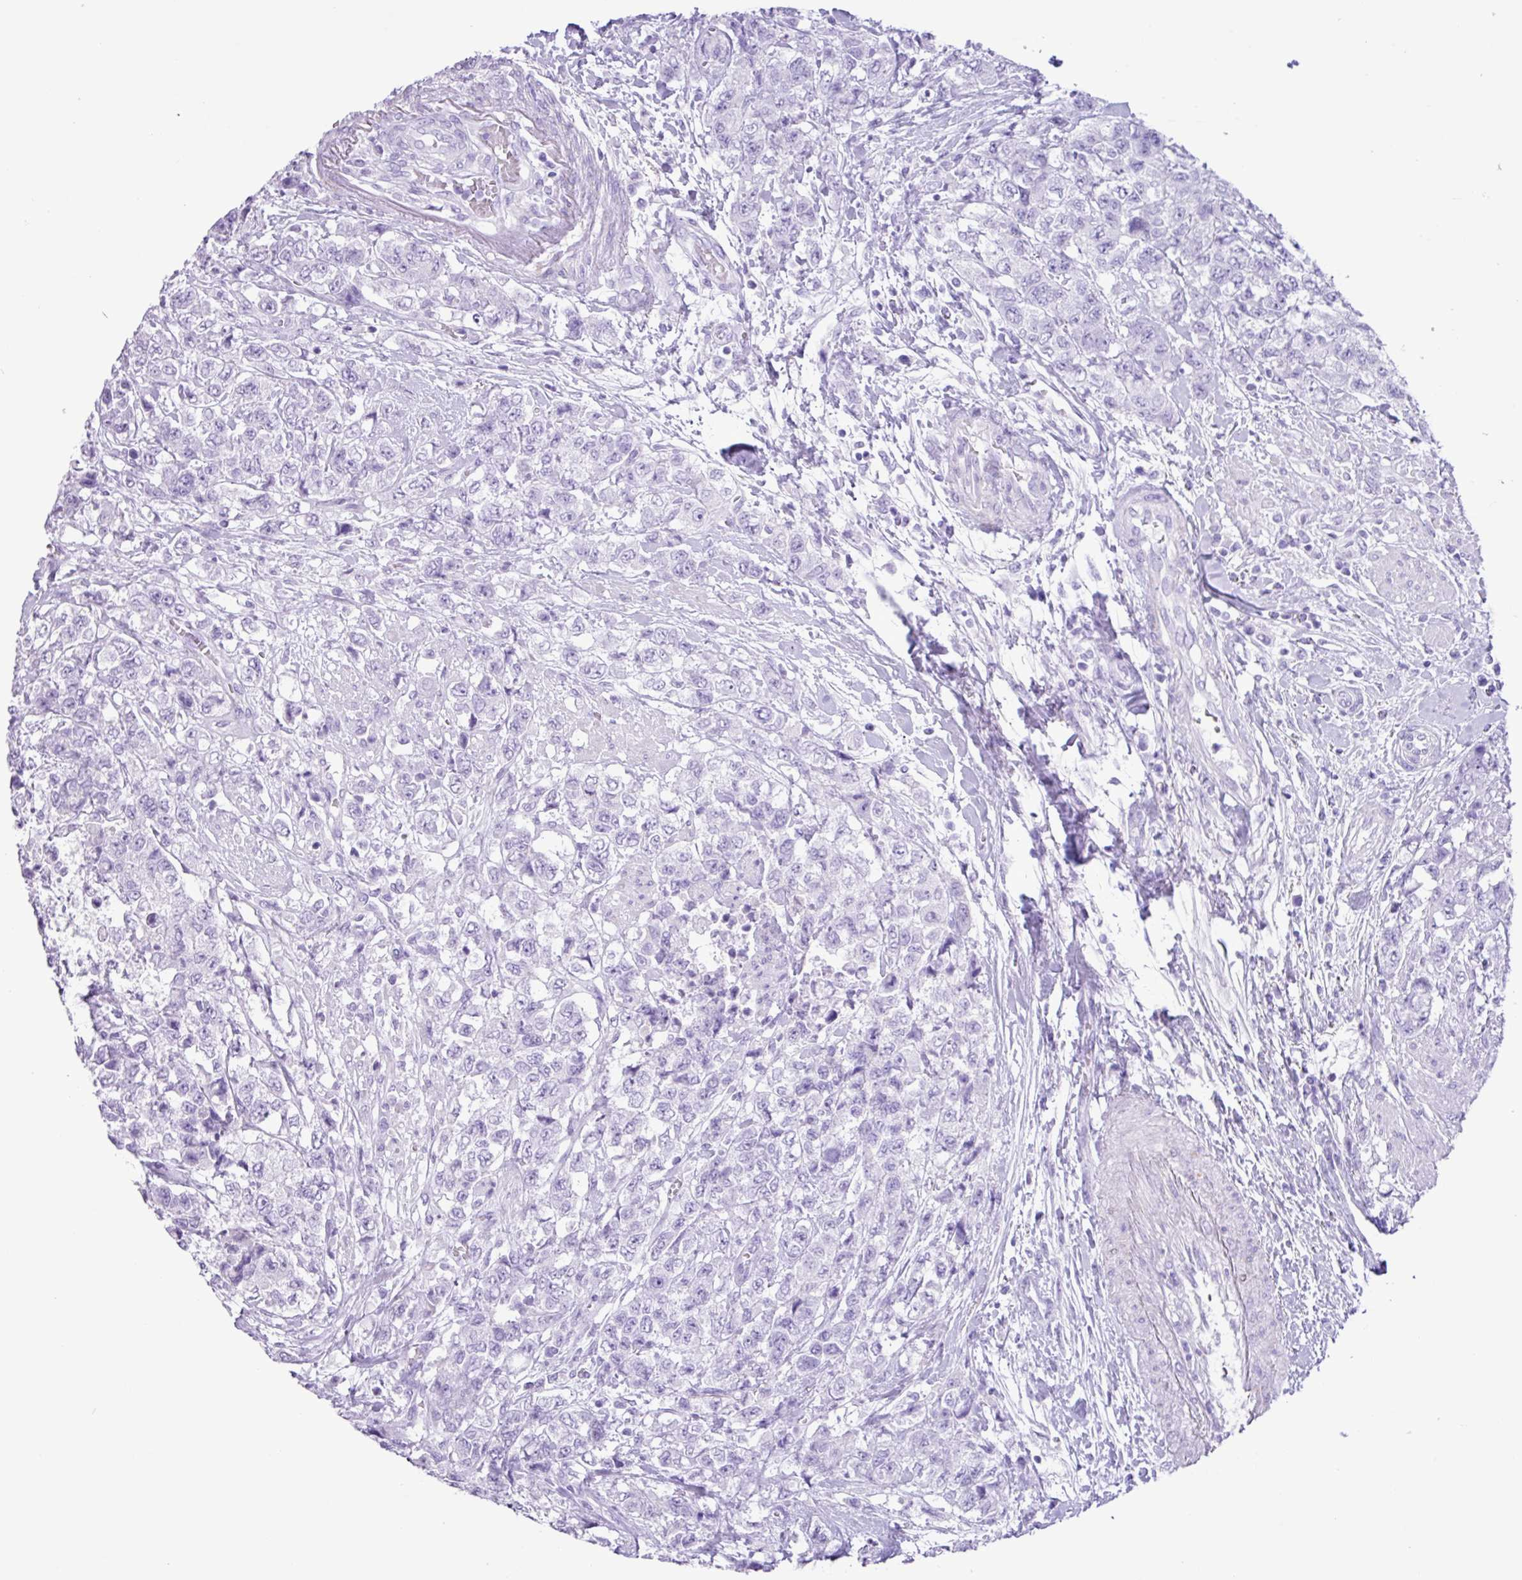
{"staining": {"intensity": "negative", "quantity": "none", "location": "none"}, "tissue": "urothelial cancer", "cell_type": "Tumor cells", "image_type": "cancer", "snomed": [{"axis": "morphology", "description": "Urothelial carcinoma, High grade"}, {"axis": "topography", "description": "Urinary bladder"}], "caption": "An image of urothelial cancer stained for a protein reveals no brown staining in tumor cells.", "gene": "CKMT2", "patient": {"sex": "female", "age": 78}}